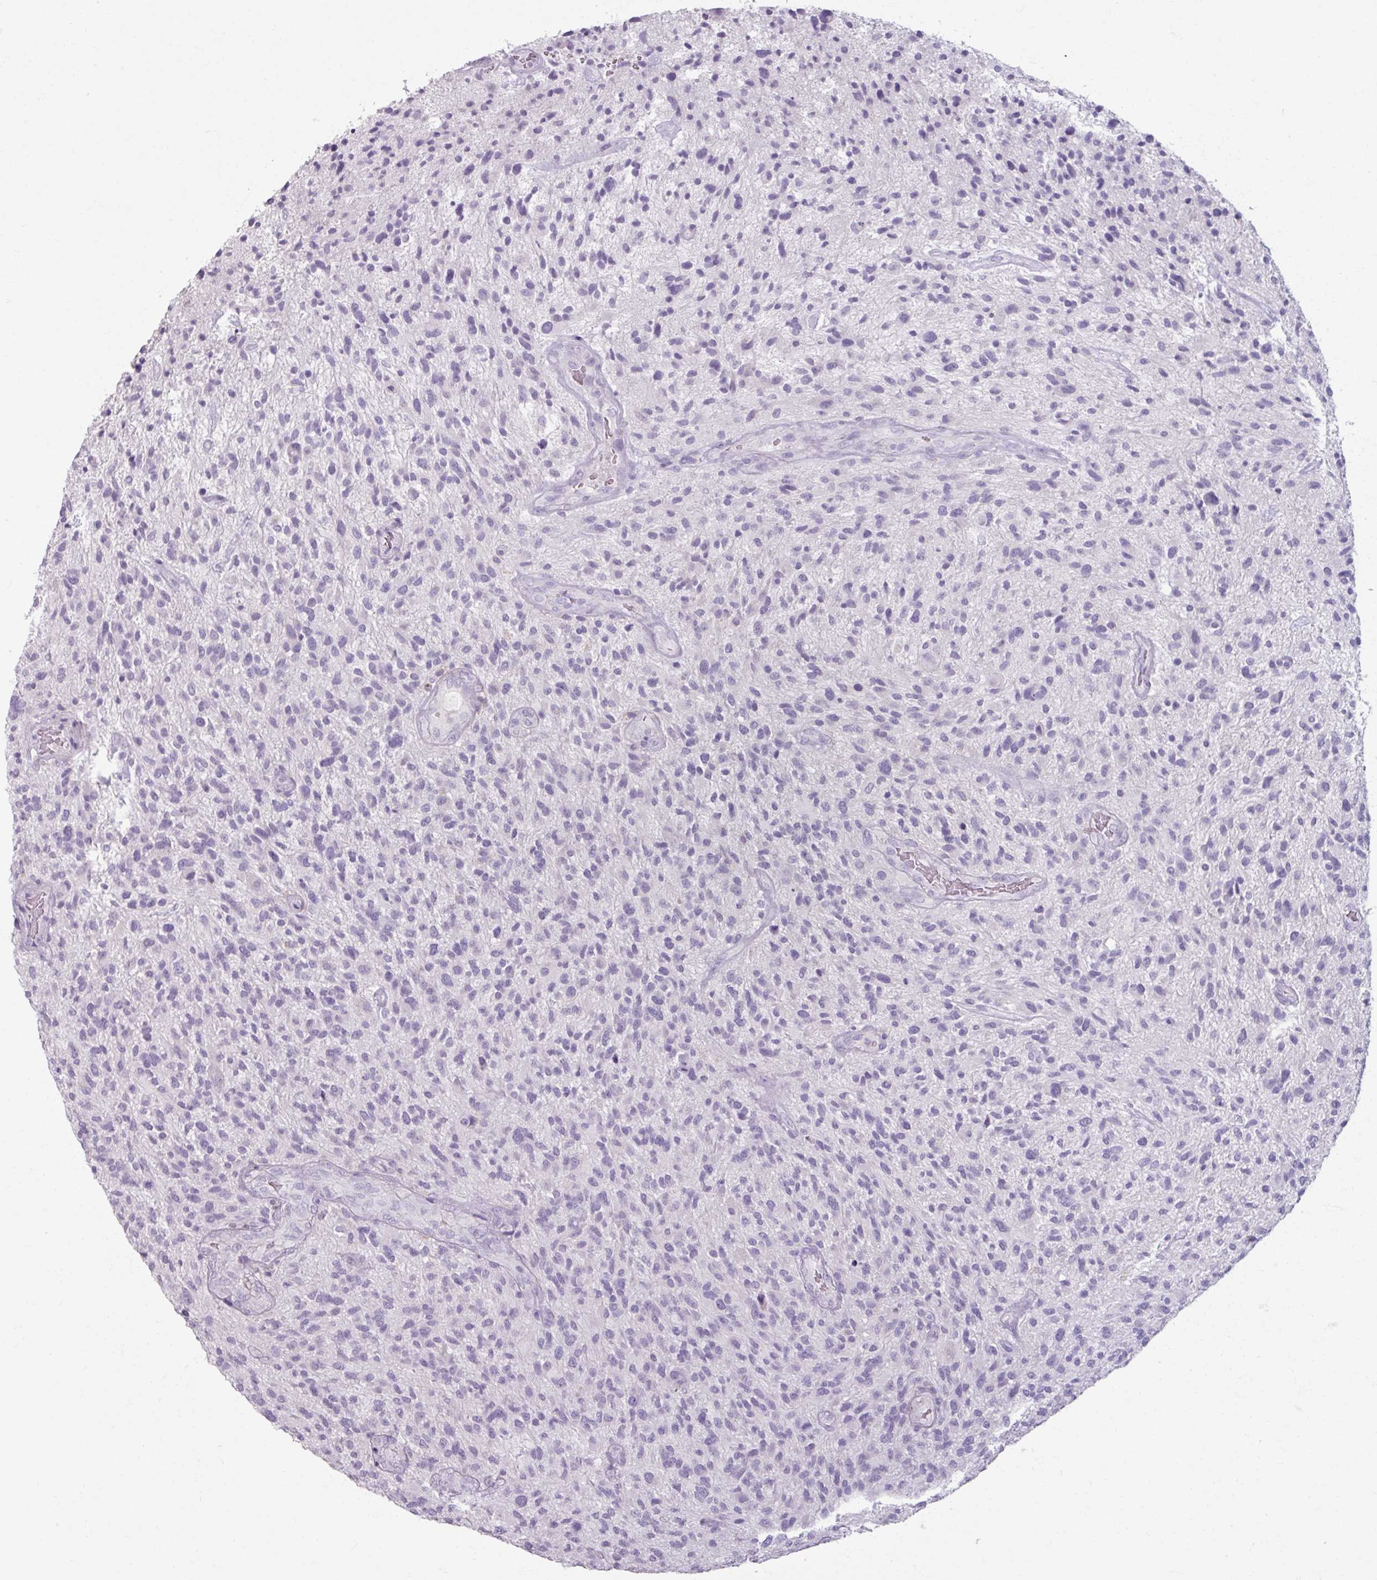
{"staining": {"intensity": "negative", "quantity": "none", "location": "none"}, "tissue": "glioma", "cell_type": "Tumor cells", "image_type": "cancer", "snomed": [{"axis": "morphology", "description": "Glioma, malignant, High grade"}, {"axis": "topography", "description": "Brain"}], "caption": "IHC of glioma reveals no expression in tumor cells.", "gene": "SLC27A5", "patient": {"sex": "male", "age": 47}}